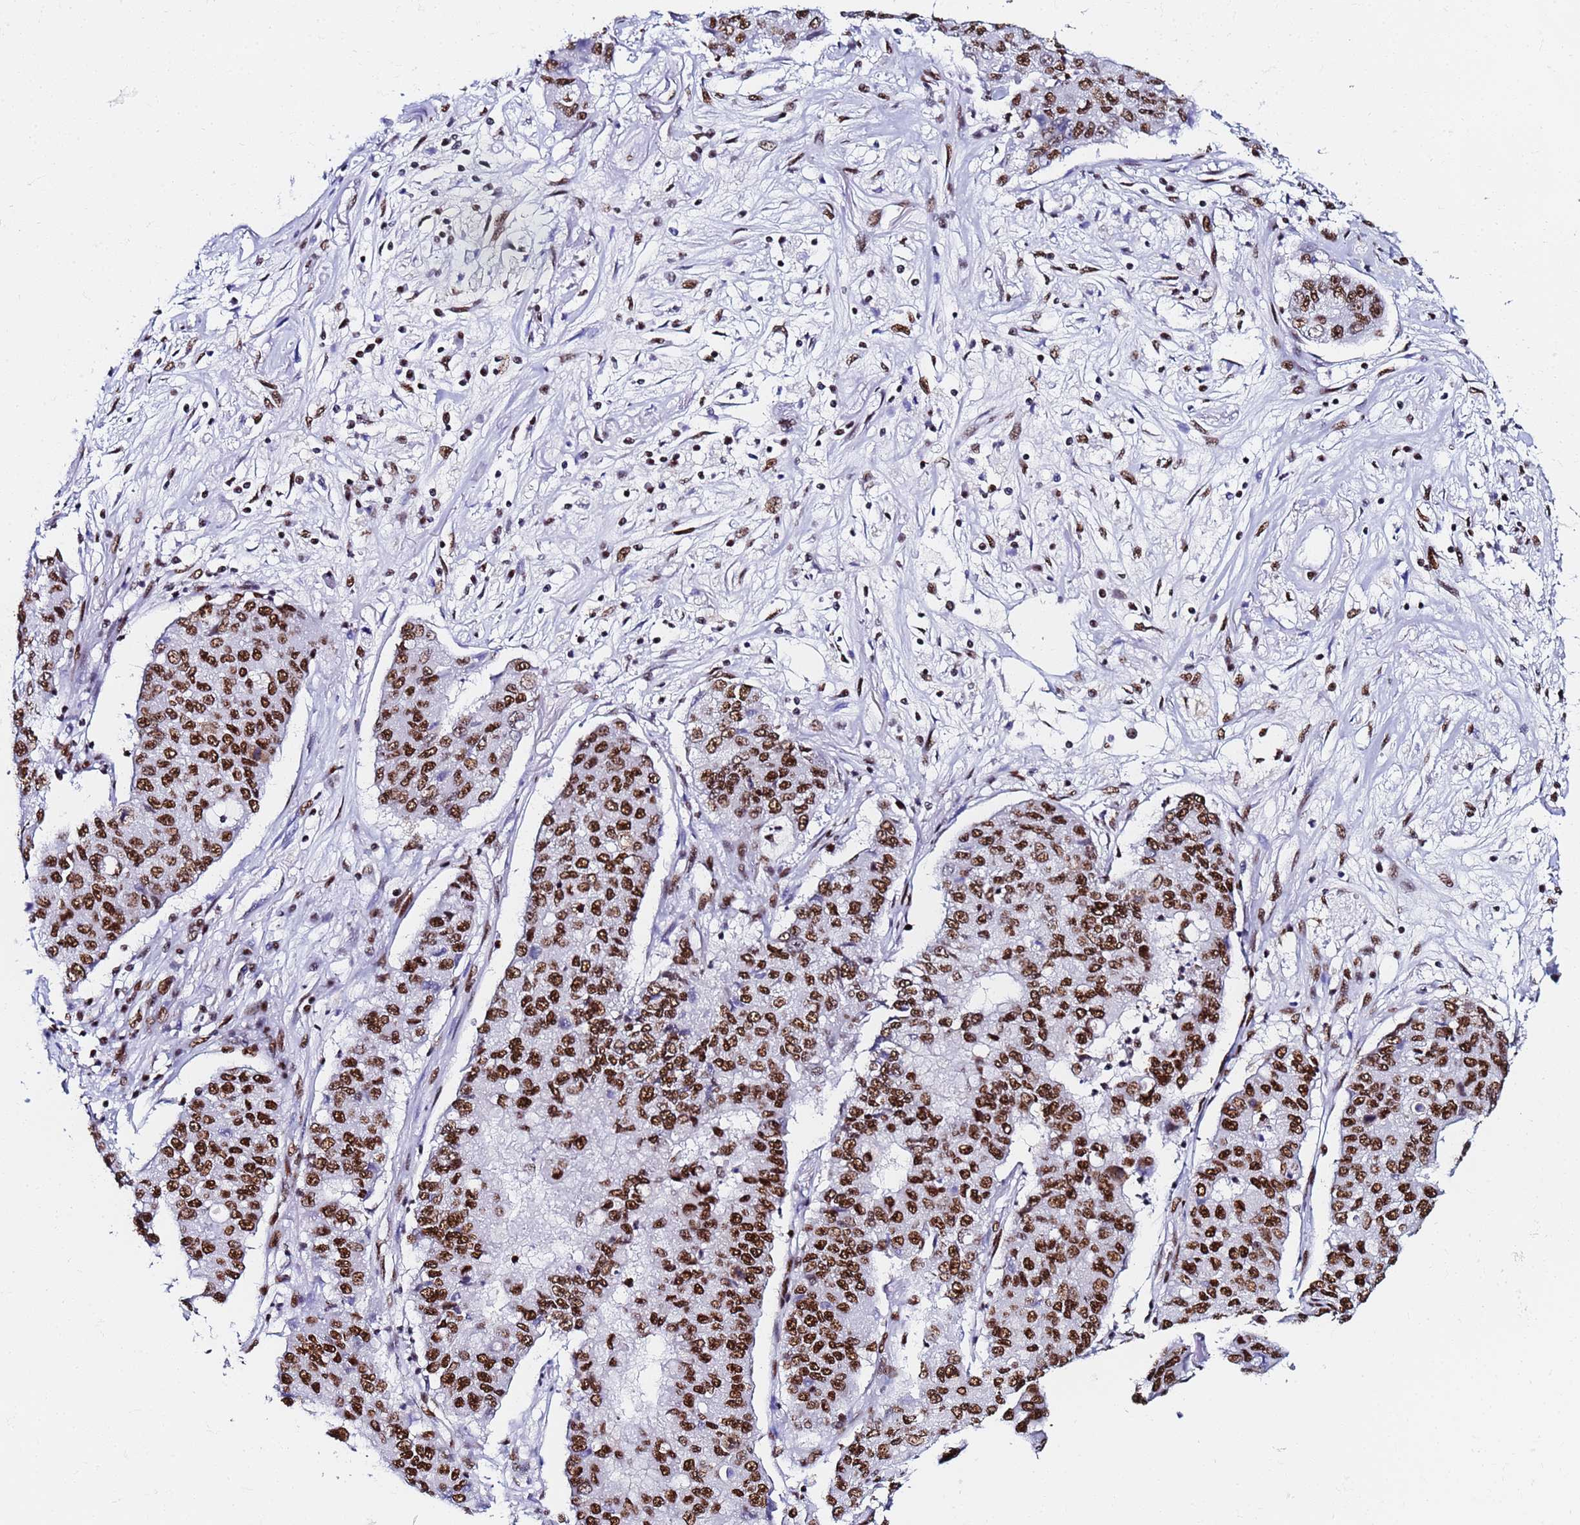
{"staining": {"intensity": "strong", "quantity": ">75%", "location": "nuclear"}, "tissue": "lung cancer", "cell_type": "Tumor cells", "image_type": "cancer", "snomed": [{"axis": "morphology", "description": "Squamous cell carcinoma, NOS"}, {"axis": "topography", "description": "Lung"}], "caption": "Immunohistochemical staining of lung squamous cell carcinoma displays strong nuclear protein positivity in about >75% of tumor cells.", "gene": "SNRPA1", "patient": {"sex": "male", "age": 74}}